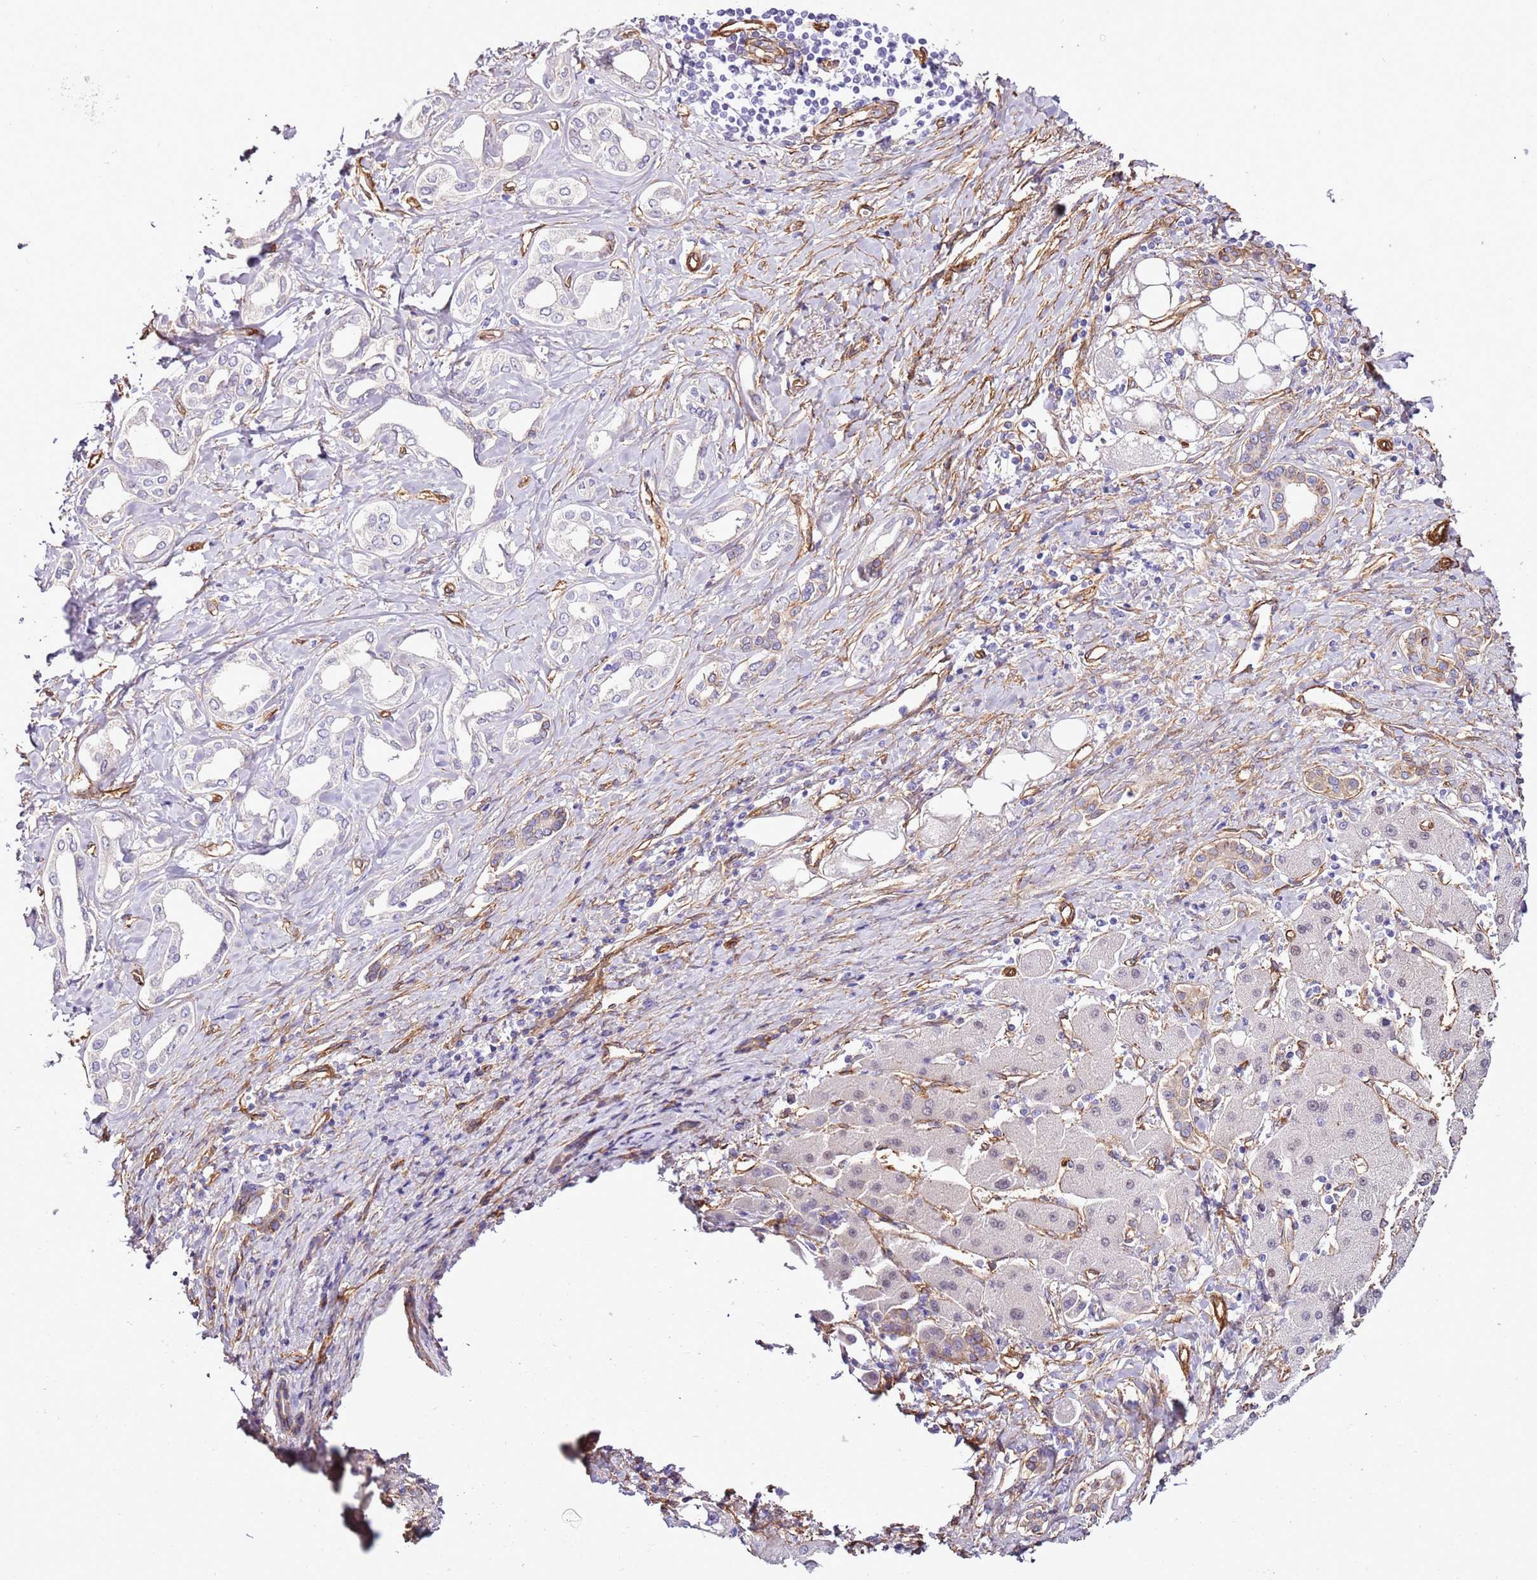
{"staining": {"intensity": "negative", "quantity": "none", "location": "none"}, "tissue": "liver cancer", "cell_type": "Tumor cells", "image_type": "cancer", "snomed": [{"axis": "morphology", "description": "Cholangiocarcinoma"}, {"axis": "topography", "description": "Liver"}], "caption": "Liver cancer was stained to show a protein in brown. There is no significant positivity in tumor cells.", "gene": "CTDSPL", "patient": {"sex": "female", "age": 77}}